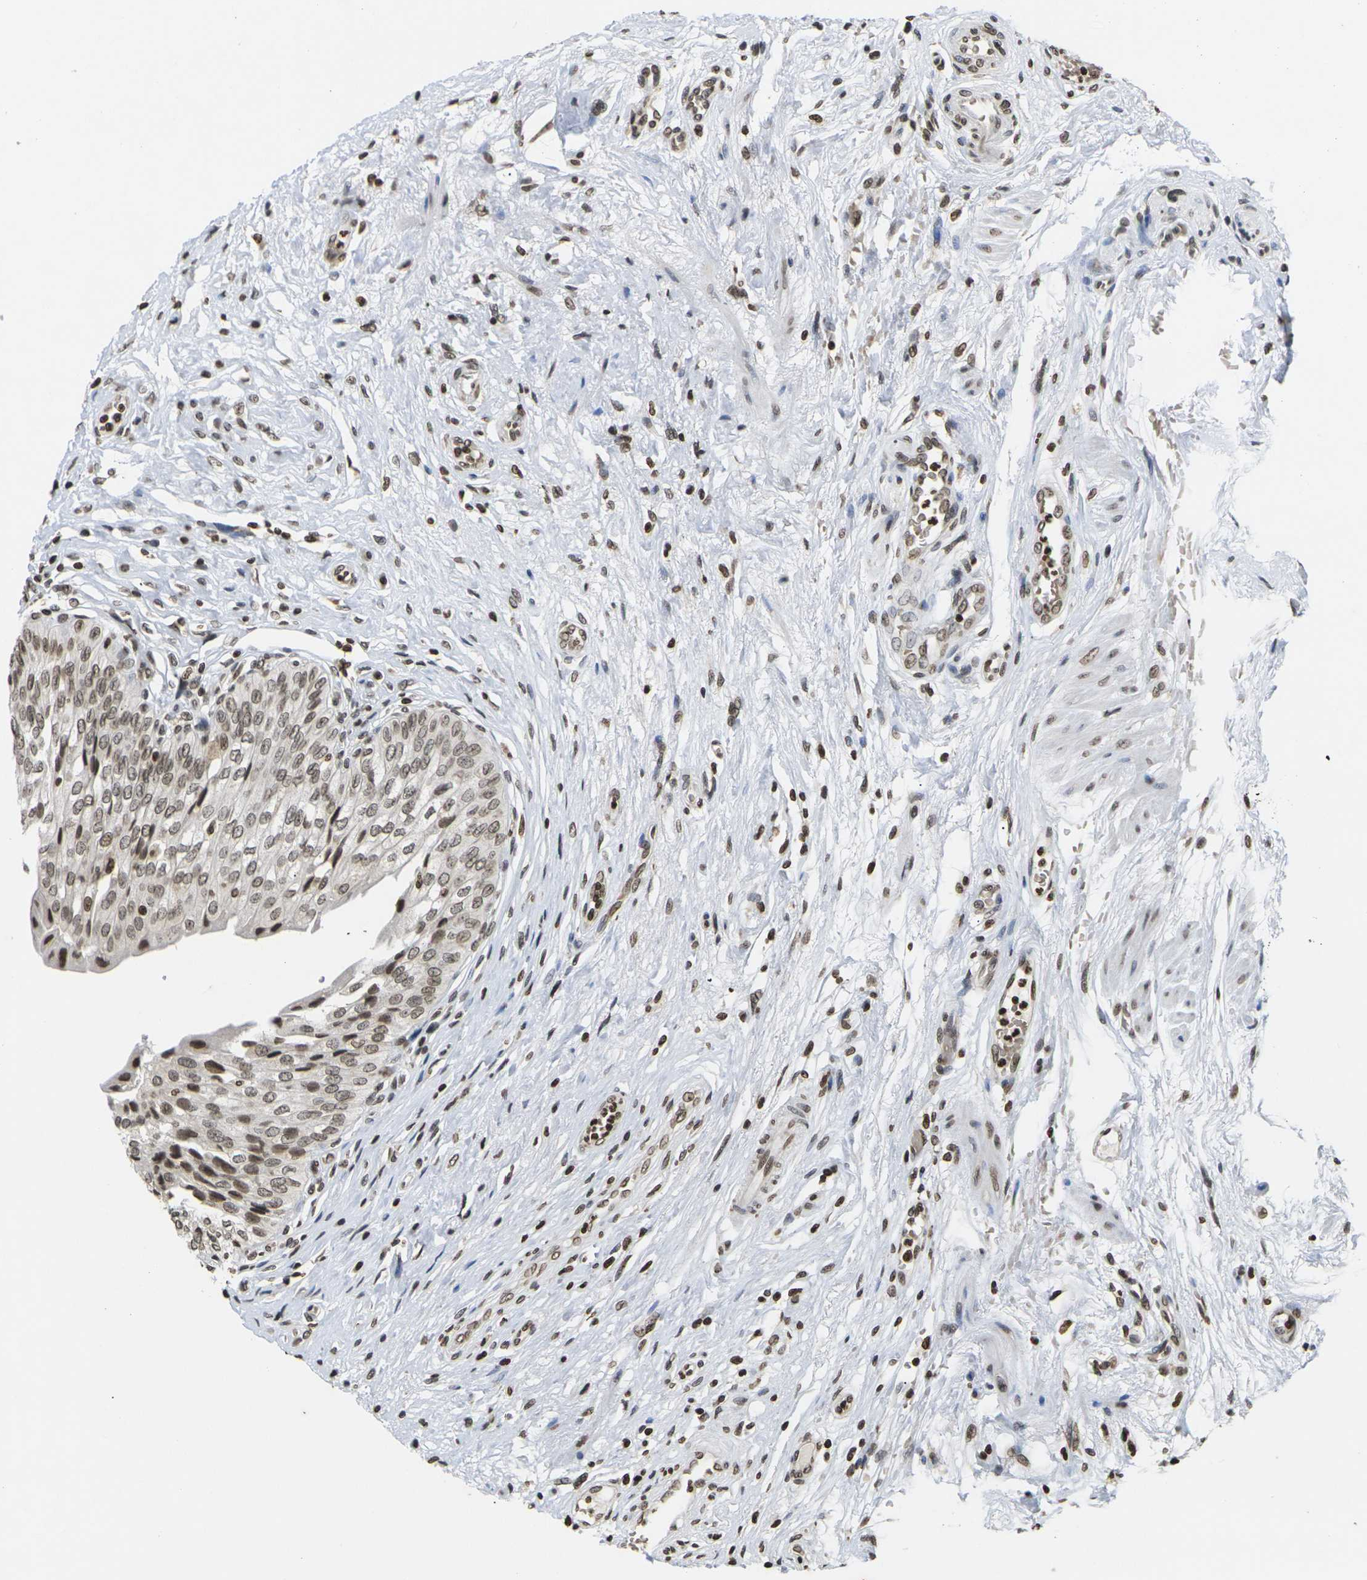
{"staining": {"intensity": "moderate", "quantity": ">75%", "location": "nuclear"}, "tissue": "urinary bladder", "cell_type": "Urothelial cells", "image_type": "normal", "snomed": [{"axis": "morphology", "description": "Normal tissue, NOS"}, {"axis": "topography", "description": "Urinary bladder"}], "caption": "Urothelial cells demonstrate medium levels of moderate nuclear positivity in about >75% of cells in benign human urinary bladder. (DAB IHC with brightfield microscopy, high magnification).", "gene": "ETV5", "patient": {"sex": "male", "age": 46}}